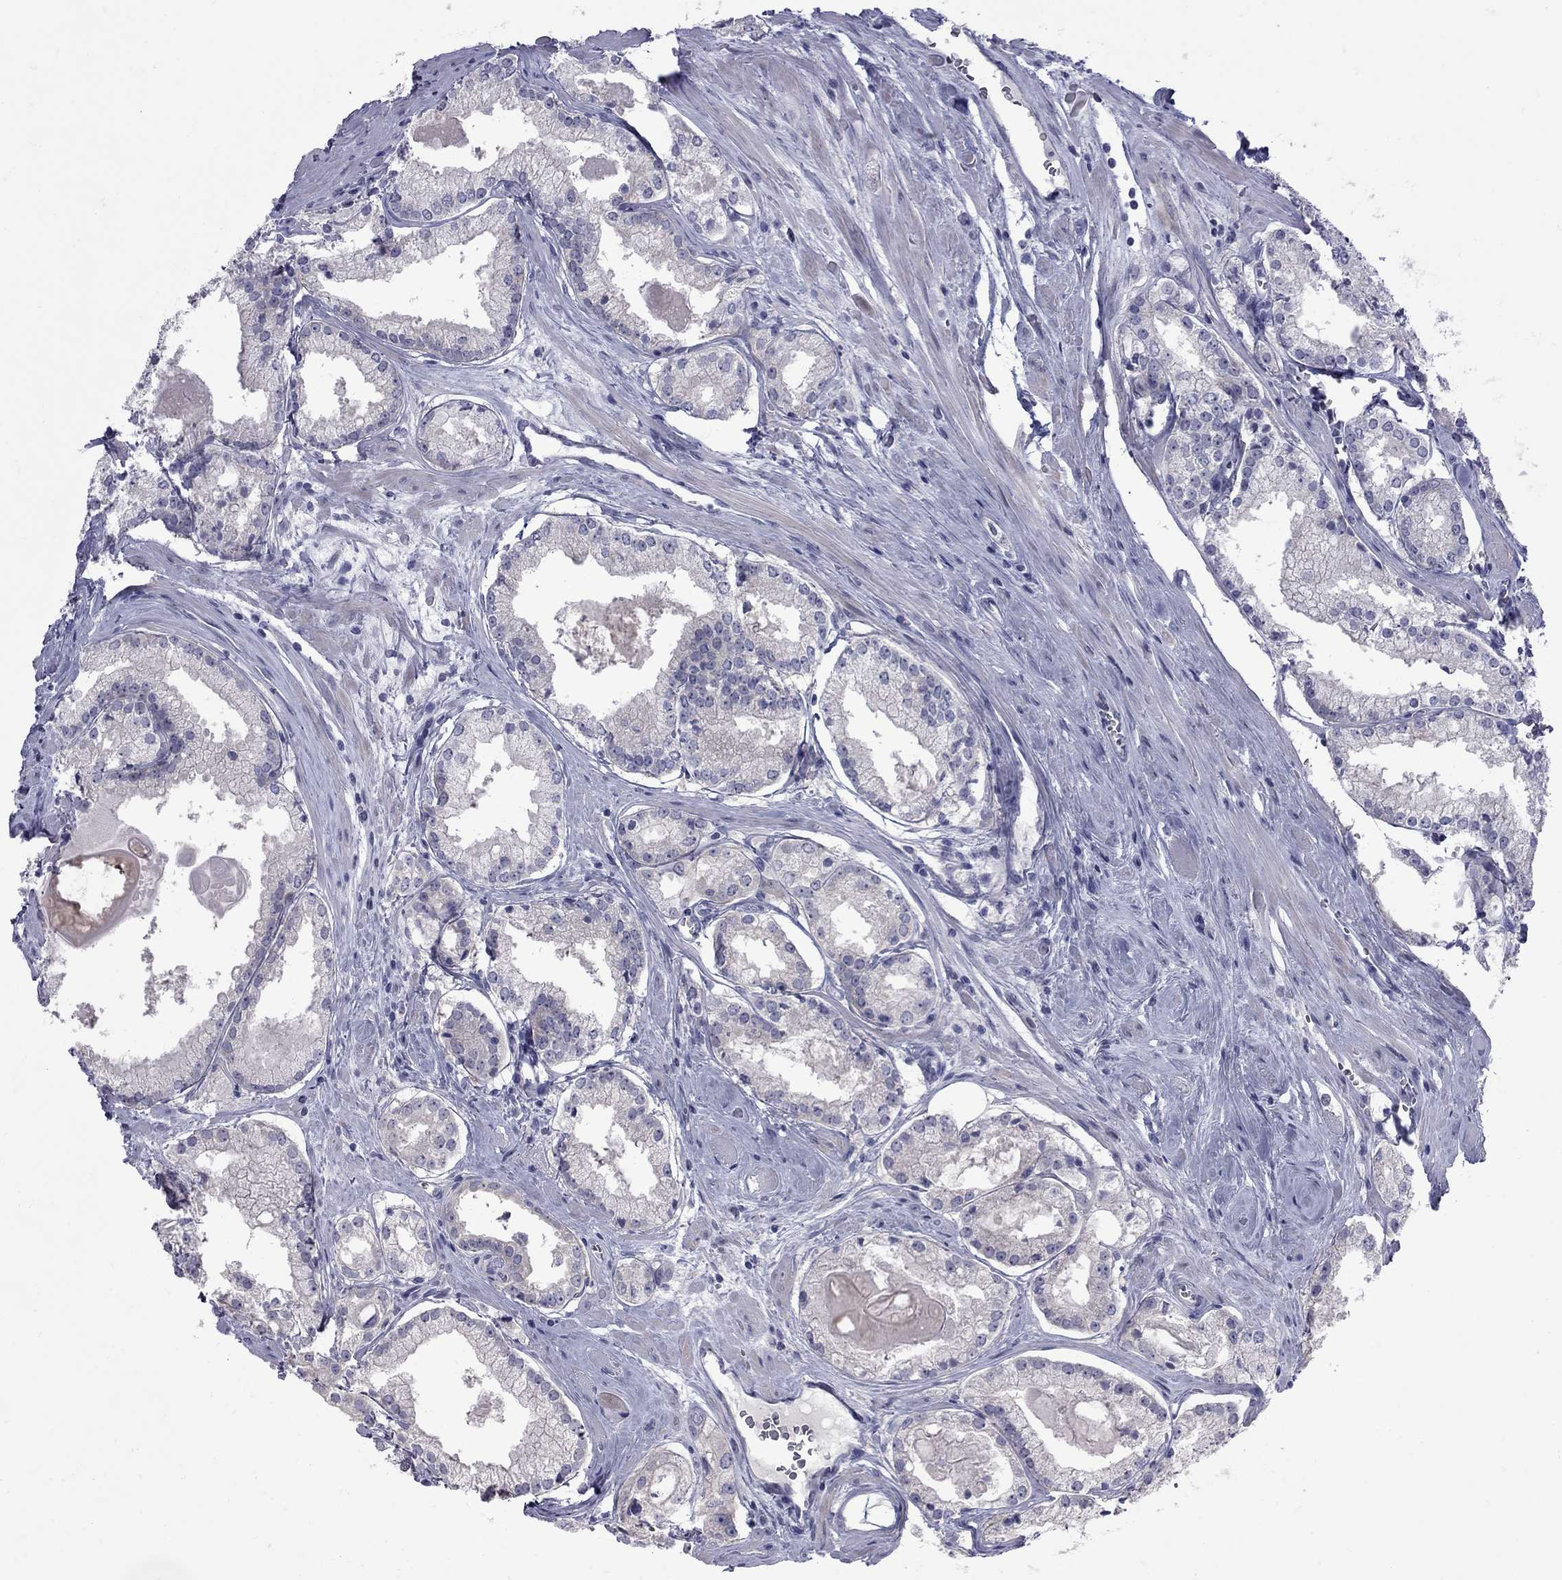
{"staining": {"intensity": "negative", "quantity": "none", "location": "none"}, "tissue": "prostate cancer", "cell_type": "Tumor cells", "image_type": "cancer", "snomed": [{"axis": "morphology", "description": "Adenocarcinoma, NOS"}, {"axis": "topography", "description": "Prostate"}], "caption": "Protein analysis of adenocarcinoma (prostate) reveals no significant positivity in tumor cells. Brightfield microscopy of IHC stained with DAB (3,3'-diaminobenzidine) (brown) and hematoxylin (blue), captured at high magnification.", "gene": "NRARP", "patient": {"sex": "male", "age": 72}}